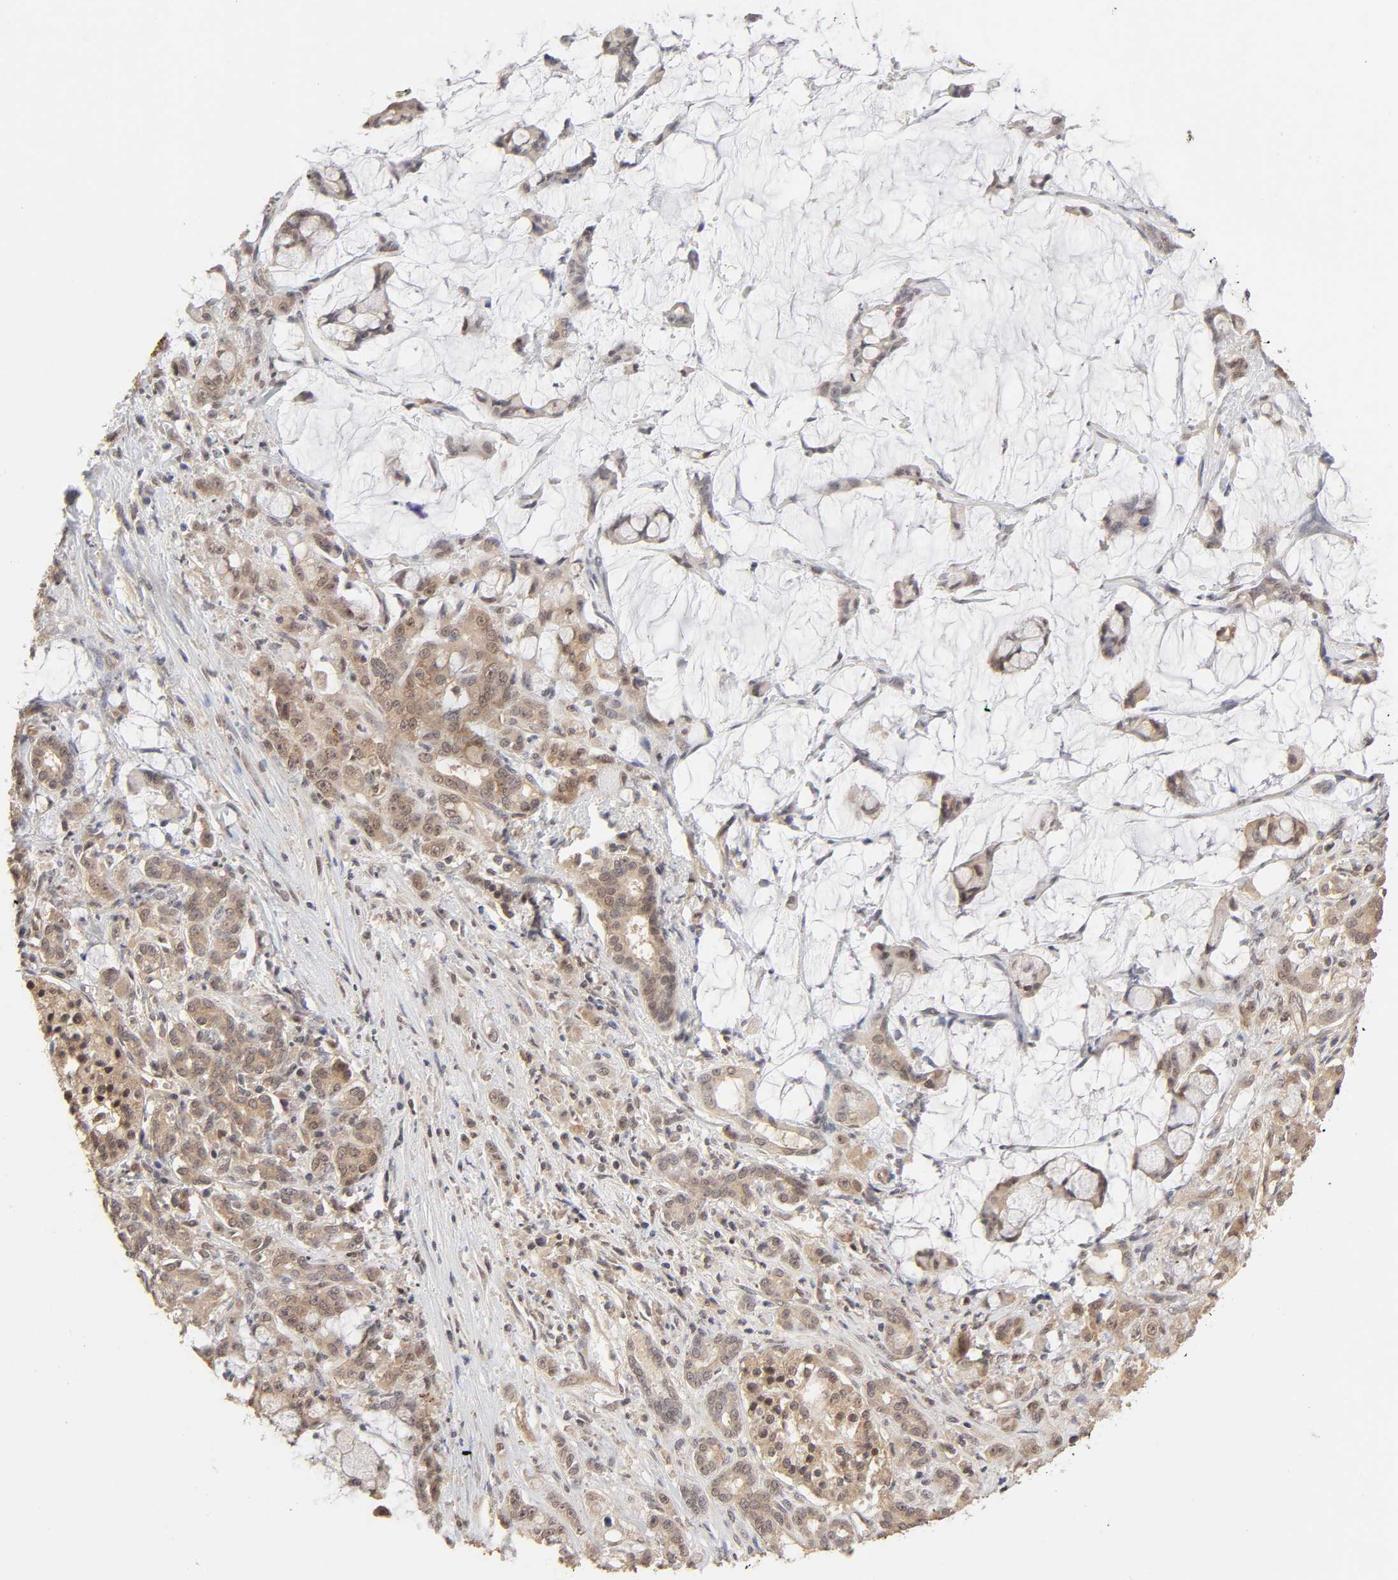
{"staining": {"intensity": "moderate", "quantity": ">75%", "location": "cytoplasmic/membranous"}, "tissue": "pancreatic cancer", "cell_type": "Tumor cells", "image_type": "cancer", "snomed": [{"axis": "morphology", "description": "Adenocarcinoma, NOS"}, {"axis": "topography", "description": "Pancreas"}], "caption": "Pancreatic adenocarcinoma stained with a brown dye reveals moderate cytoplasmic/membranous positive staining in approximately >75% of tumor cells.", "gene": "MAPK1", "patient": {"sex": "female", "age": 73}}